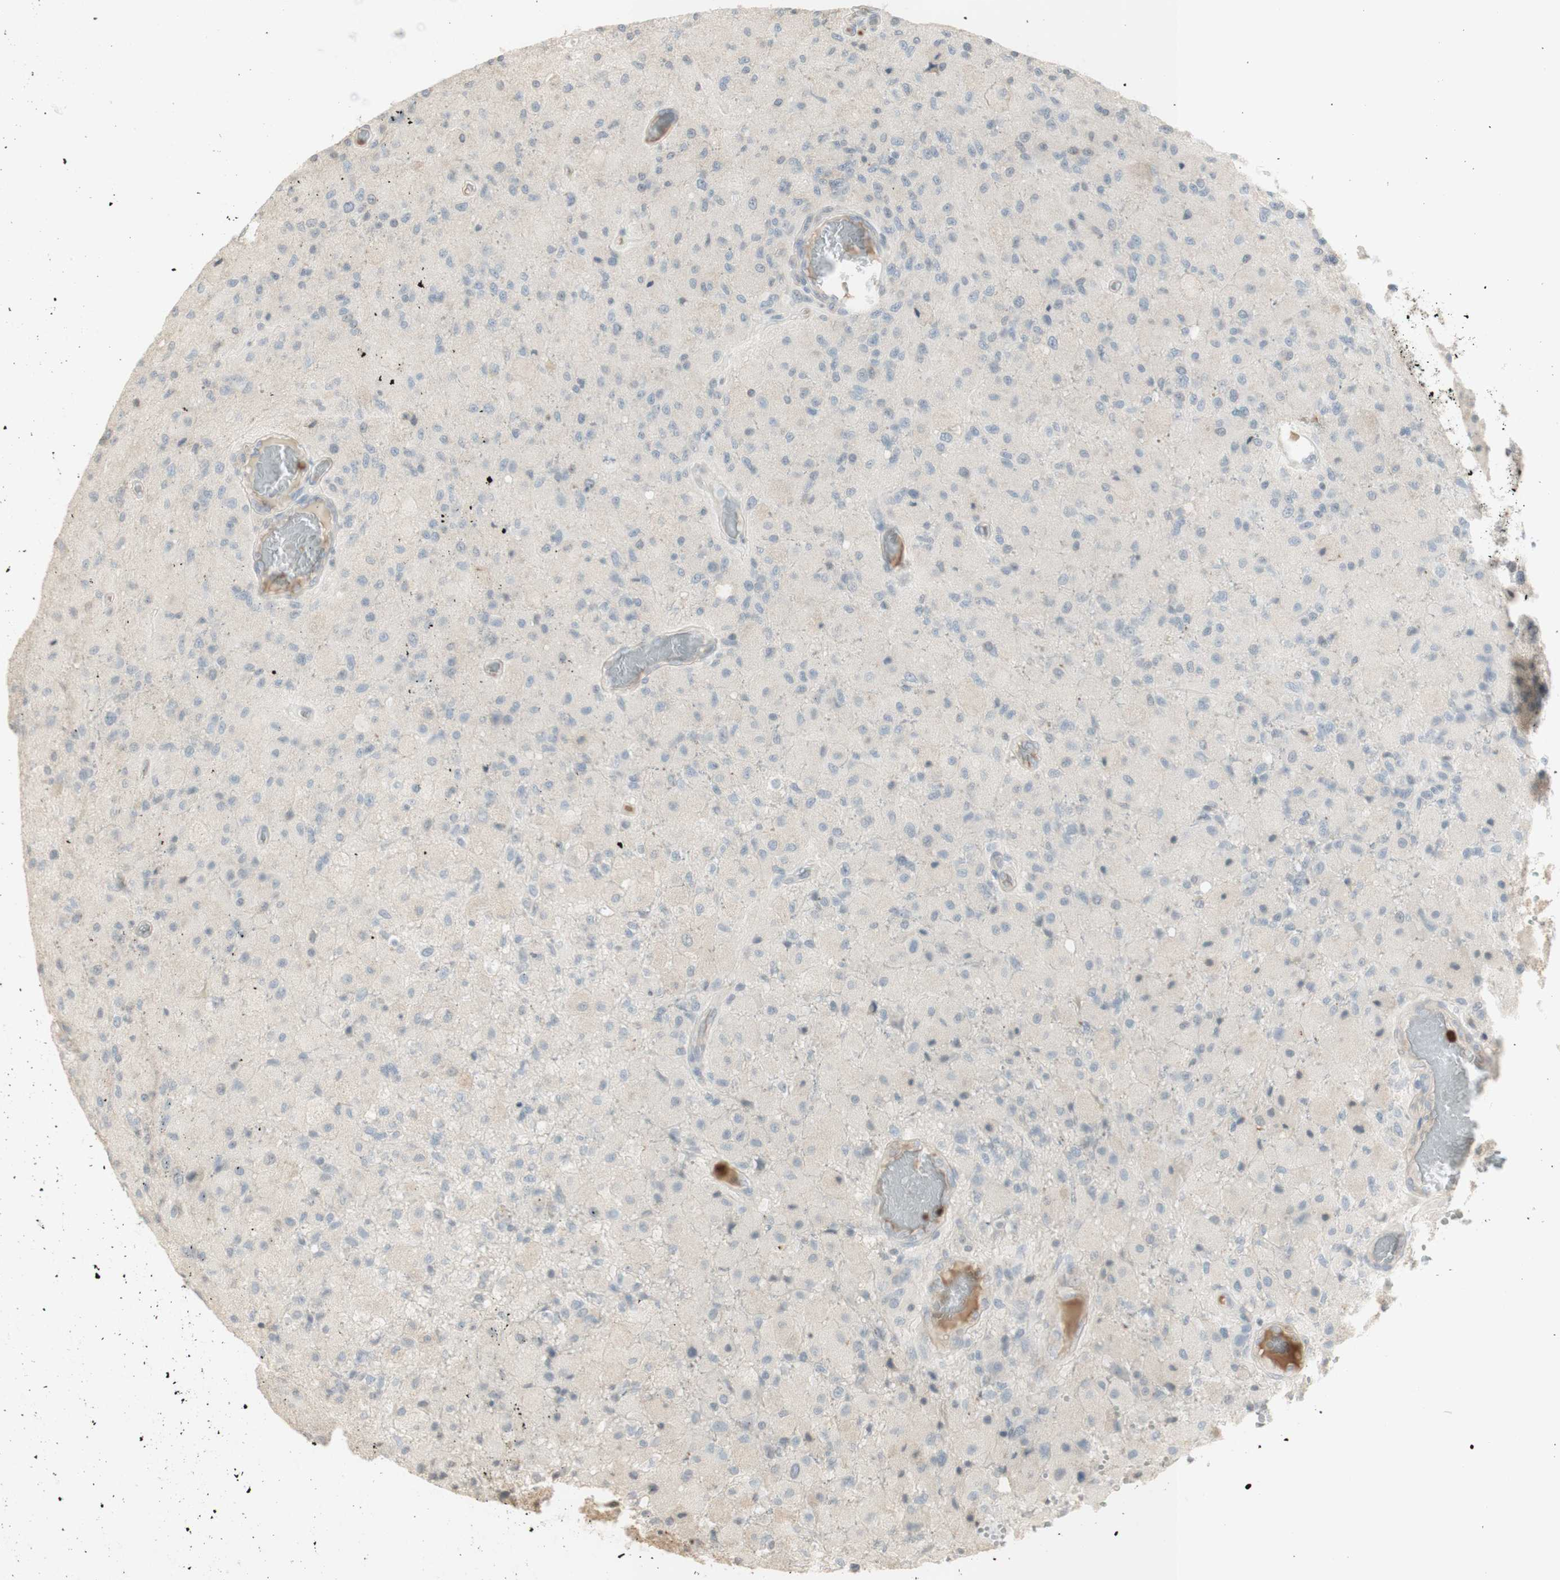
{"staining": {"intensity": "negative", "quantity": "none", "location": "none"}, "tissue": "glioma", "cell_type": "Tumor cells", "image_type": "cancer", "snomed": [{"axis": "morphology", "description": "Normal tissue, NOS"}, {"axis": "morphology", "description": "Glioma, malignant, High grade"}, {"axis": "topography", "description": "Cerebral cortex"}], "caption": "Malignant high-grade glioma was stained to show a protein in brown. There is no significant positivity in tumor cells.", "gene": "NID1", "patient": {"sex": "male", "age": 77}}